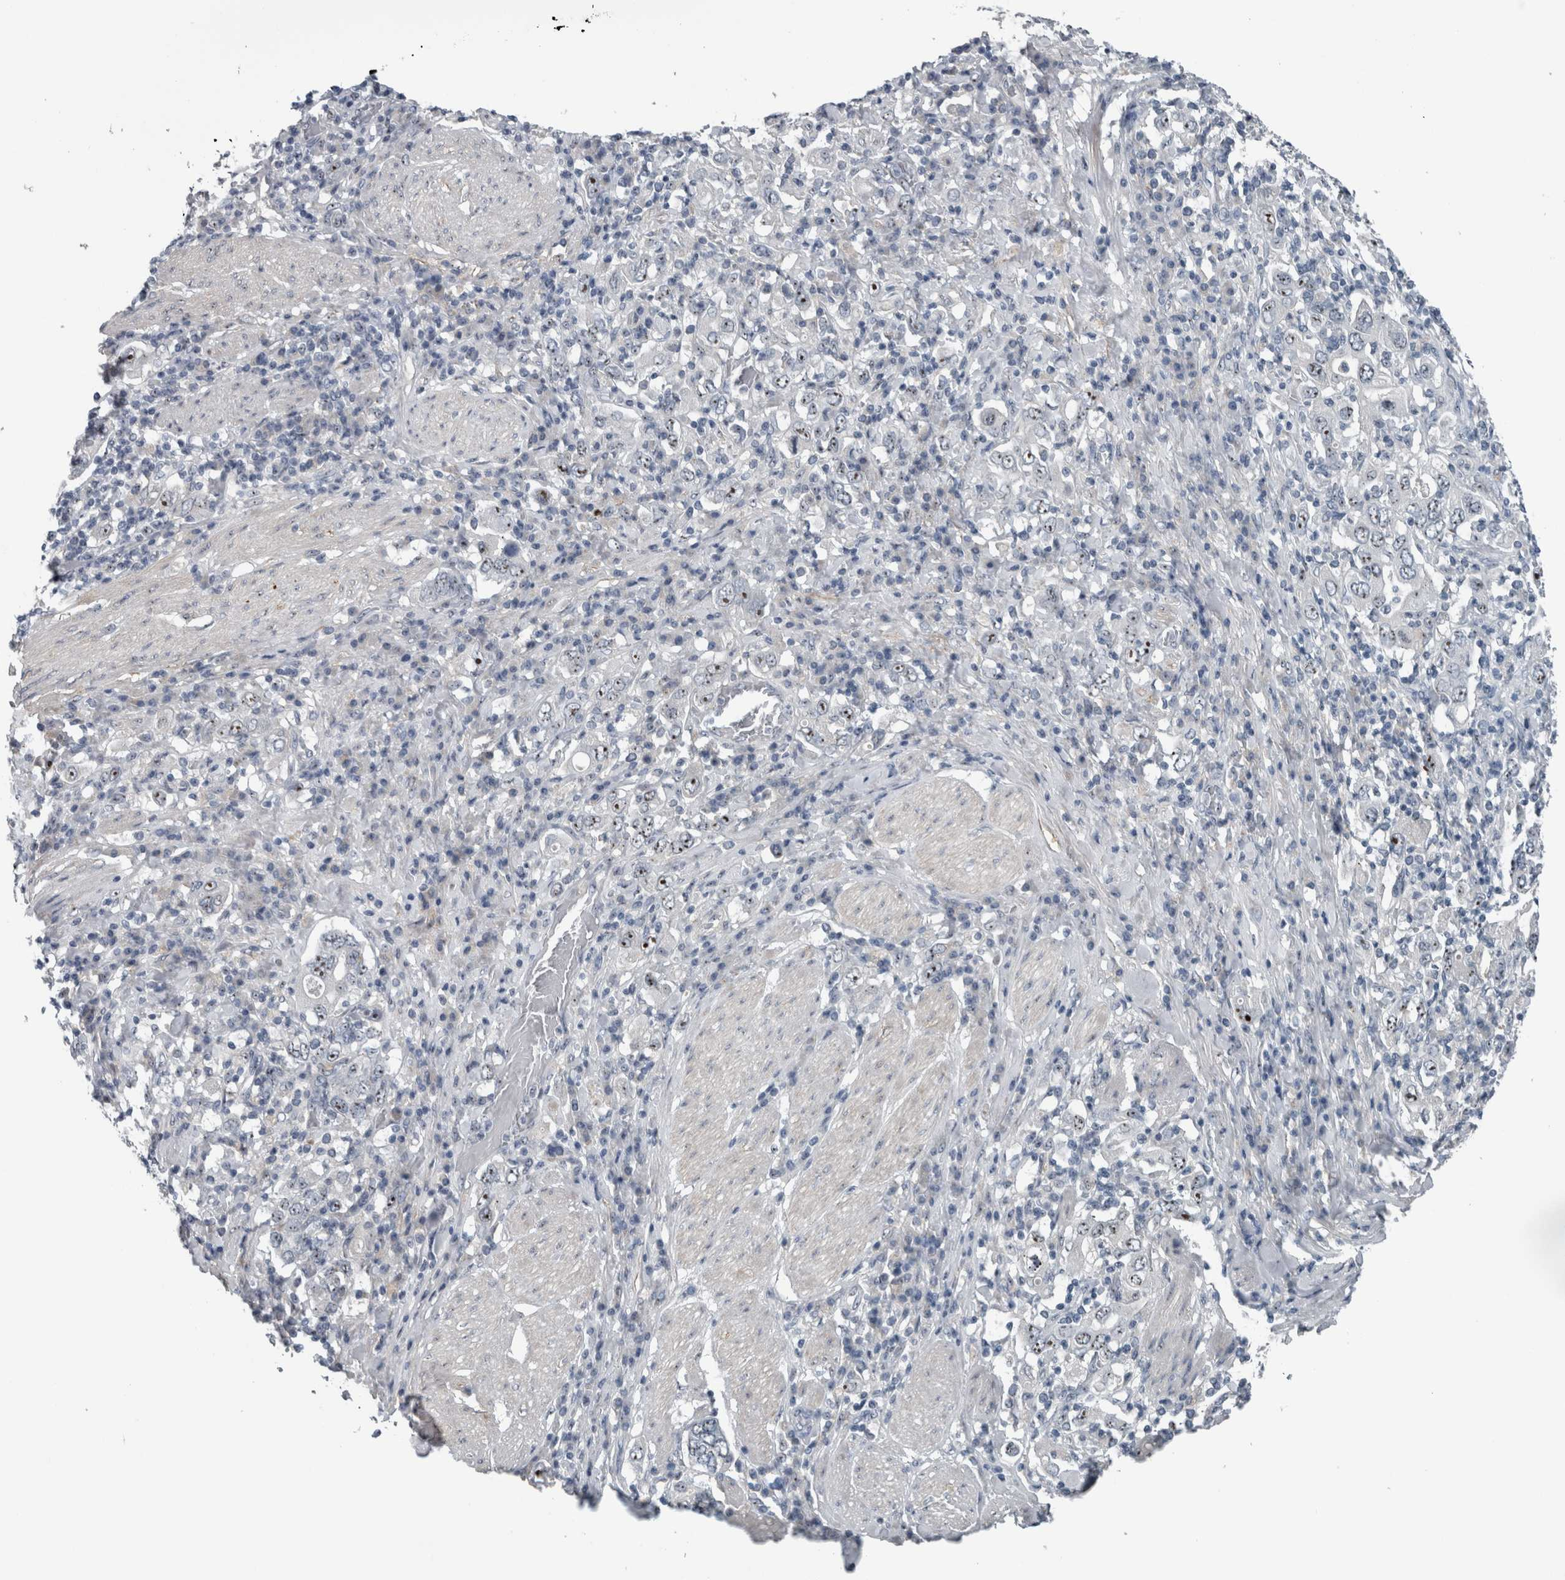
{"staining": {"intensity": "moderate", "quantity": "25%-75%", "location": "nuclear"}, "tissue": "stomach cancer", "cell_type": "Tumor cells", "image_type": "cancer", "snomed": [{"axis": "morphology", "description": "Adenocarcinoma, NOS"}, {"axis": "topography", "description": "Stomach, upper"}], "caption": "Stomach adenocarcinoma stained with DAB IHC reveals medium levels of moderate nuclear positivity in about 25%-75% of tumor cells.", "gene": "UTP6", "patient": {"sex": "male", "age": 62}}